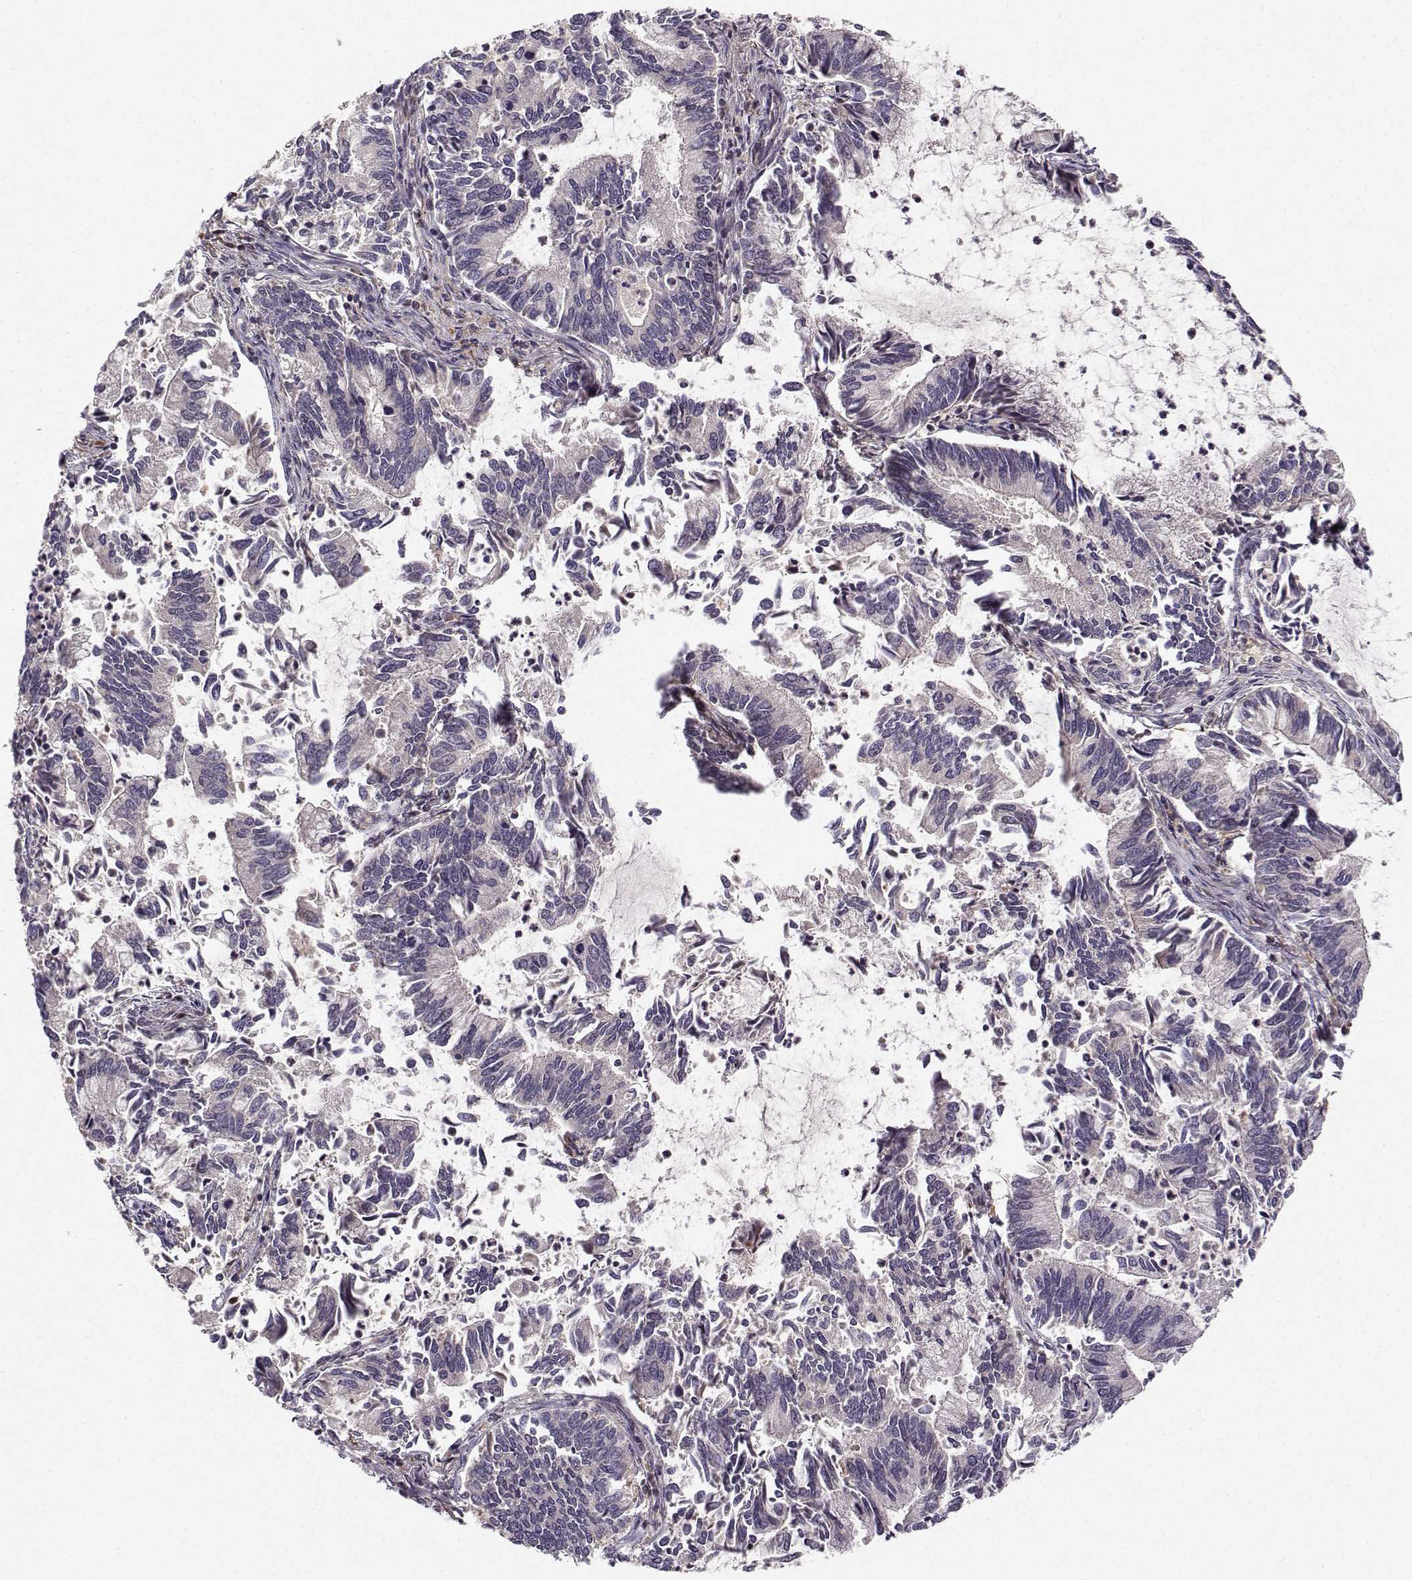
{"staining": {"intensity": "negative", "quantity": "none", "location": "none"}, "tissue": "cervical cancer", "cell_type": "Tumor cells", "image_type": "cancer", "snomed": [{"axis": "morphology", "description": "Adenocarcinoma, NOS"}, {"axis": "topography", "description": "Cervix"}], "caption": "Cervical adenocarcinoma was stained to show a protein in brown. There is no significant expression in tumor cells. (DAB (3,3'-diaminobenzidine) immunohistochemistry (IHC) visualized using brightfield microscopy, high magnification).", "gene": "WNT6", "patient": {"sex": "female", "age": 42}}